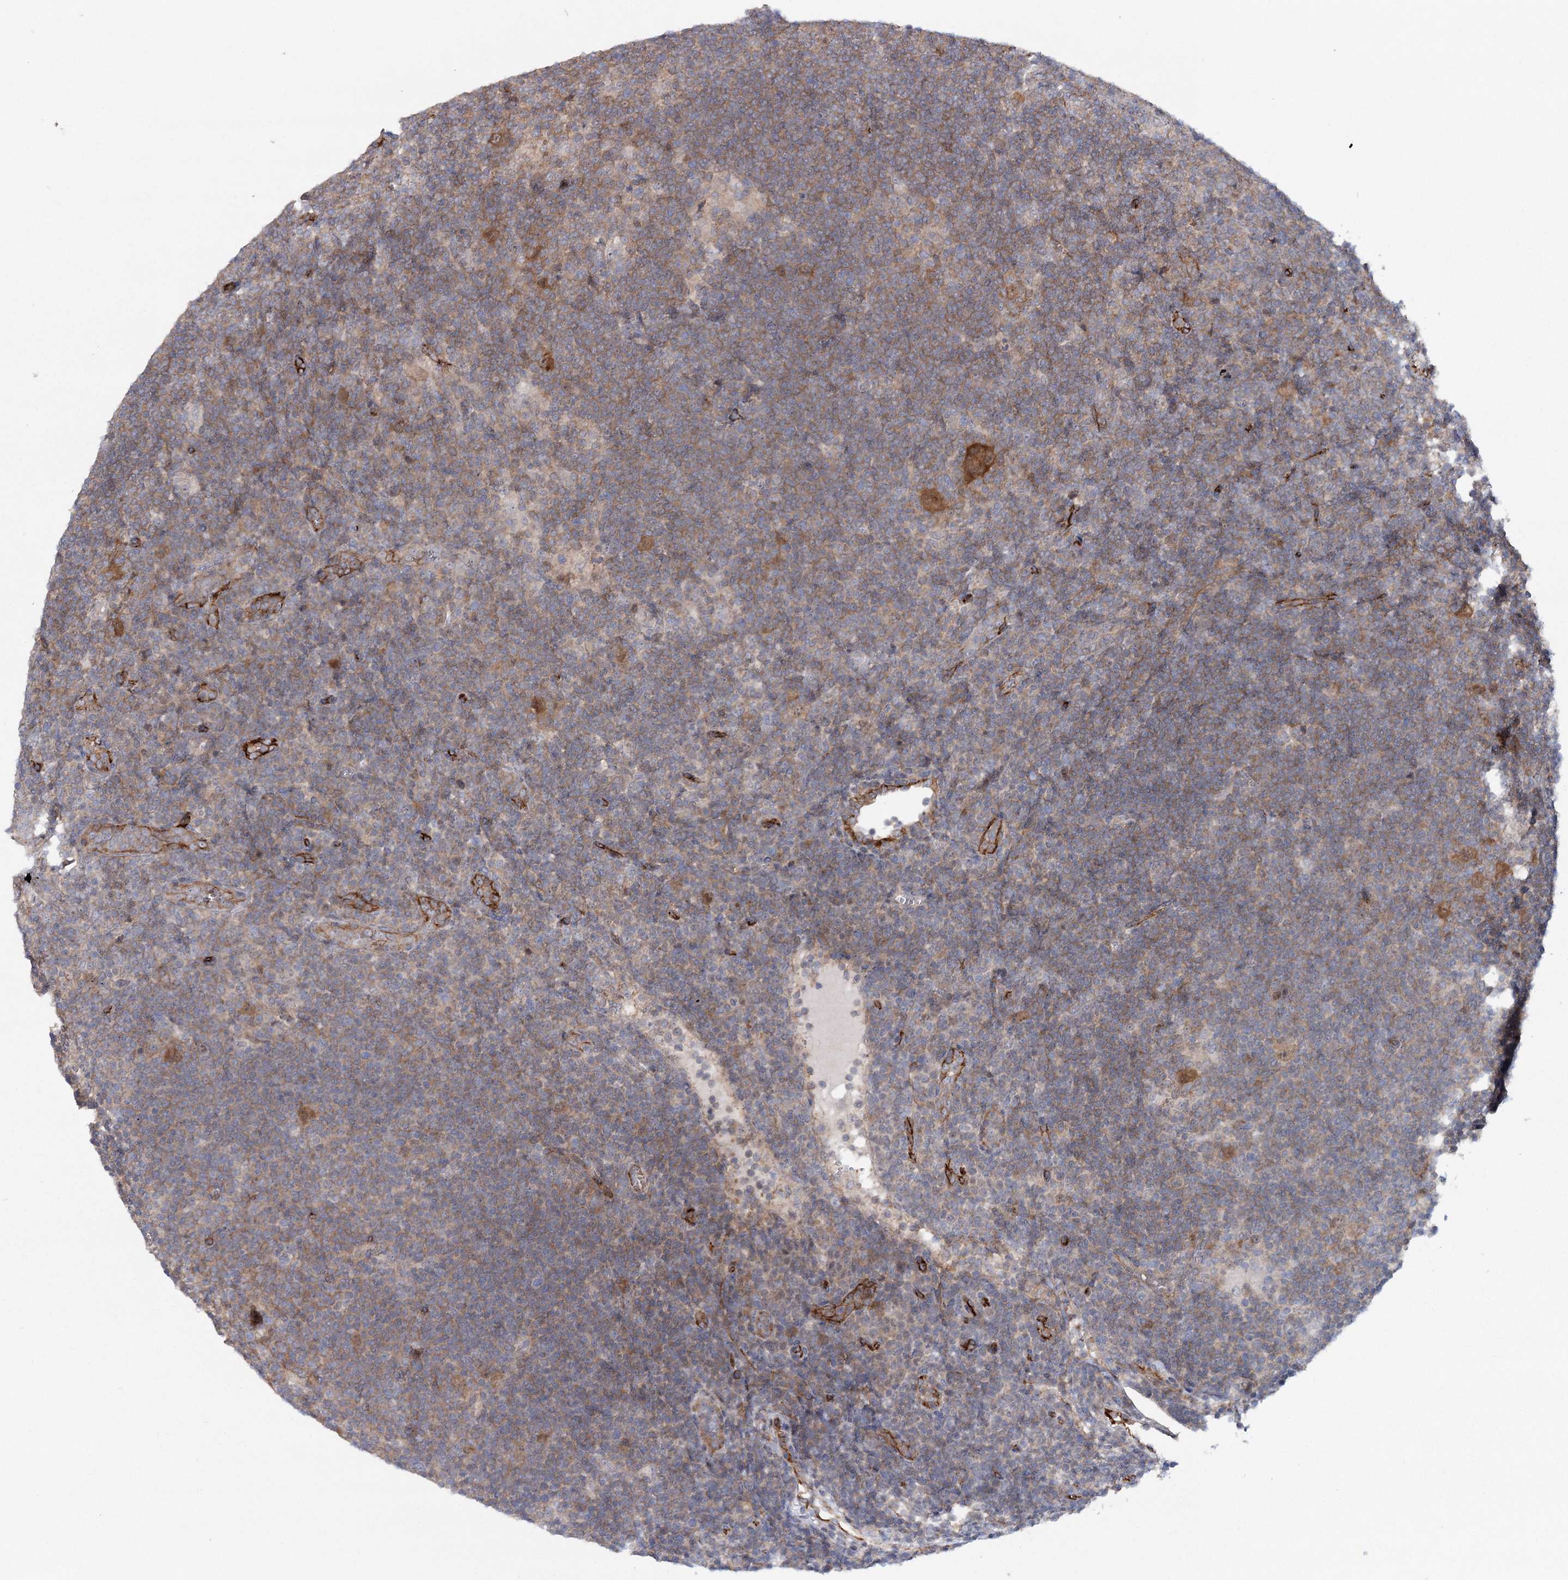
{"staining": {"intensity": "moderate", "quantity": "25%-75%", "location": "cytoplasmic/membranous"}, "tissue": "lymphoma", "cell_type": "Tumor cells", "image_type": "cancer", "snomed": [{"axis": "morphology", "description": "Hodgkin's disease, NOS"}, {"axis": "topography", "description": "Lymph node"}], "caption": "Immunohistochemical staining of Hodgkin's disease reveals medium levels of moderate cytoplasmic/membranous protein staining in approximately 25%-75% of tumor cells. (brown staining indicates protein expression, while blue staining denotes nuclei).", "gene": "MAP3K13", "patient": {"sex": "female", "age": 57}}